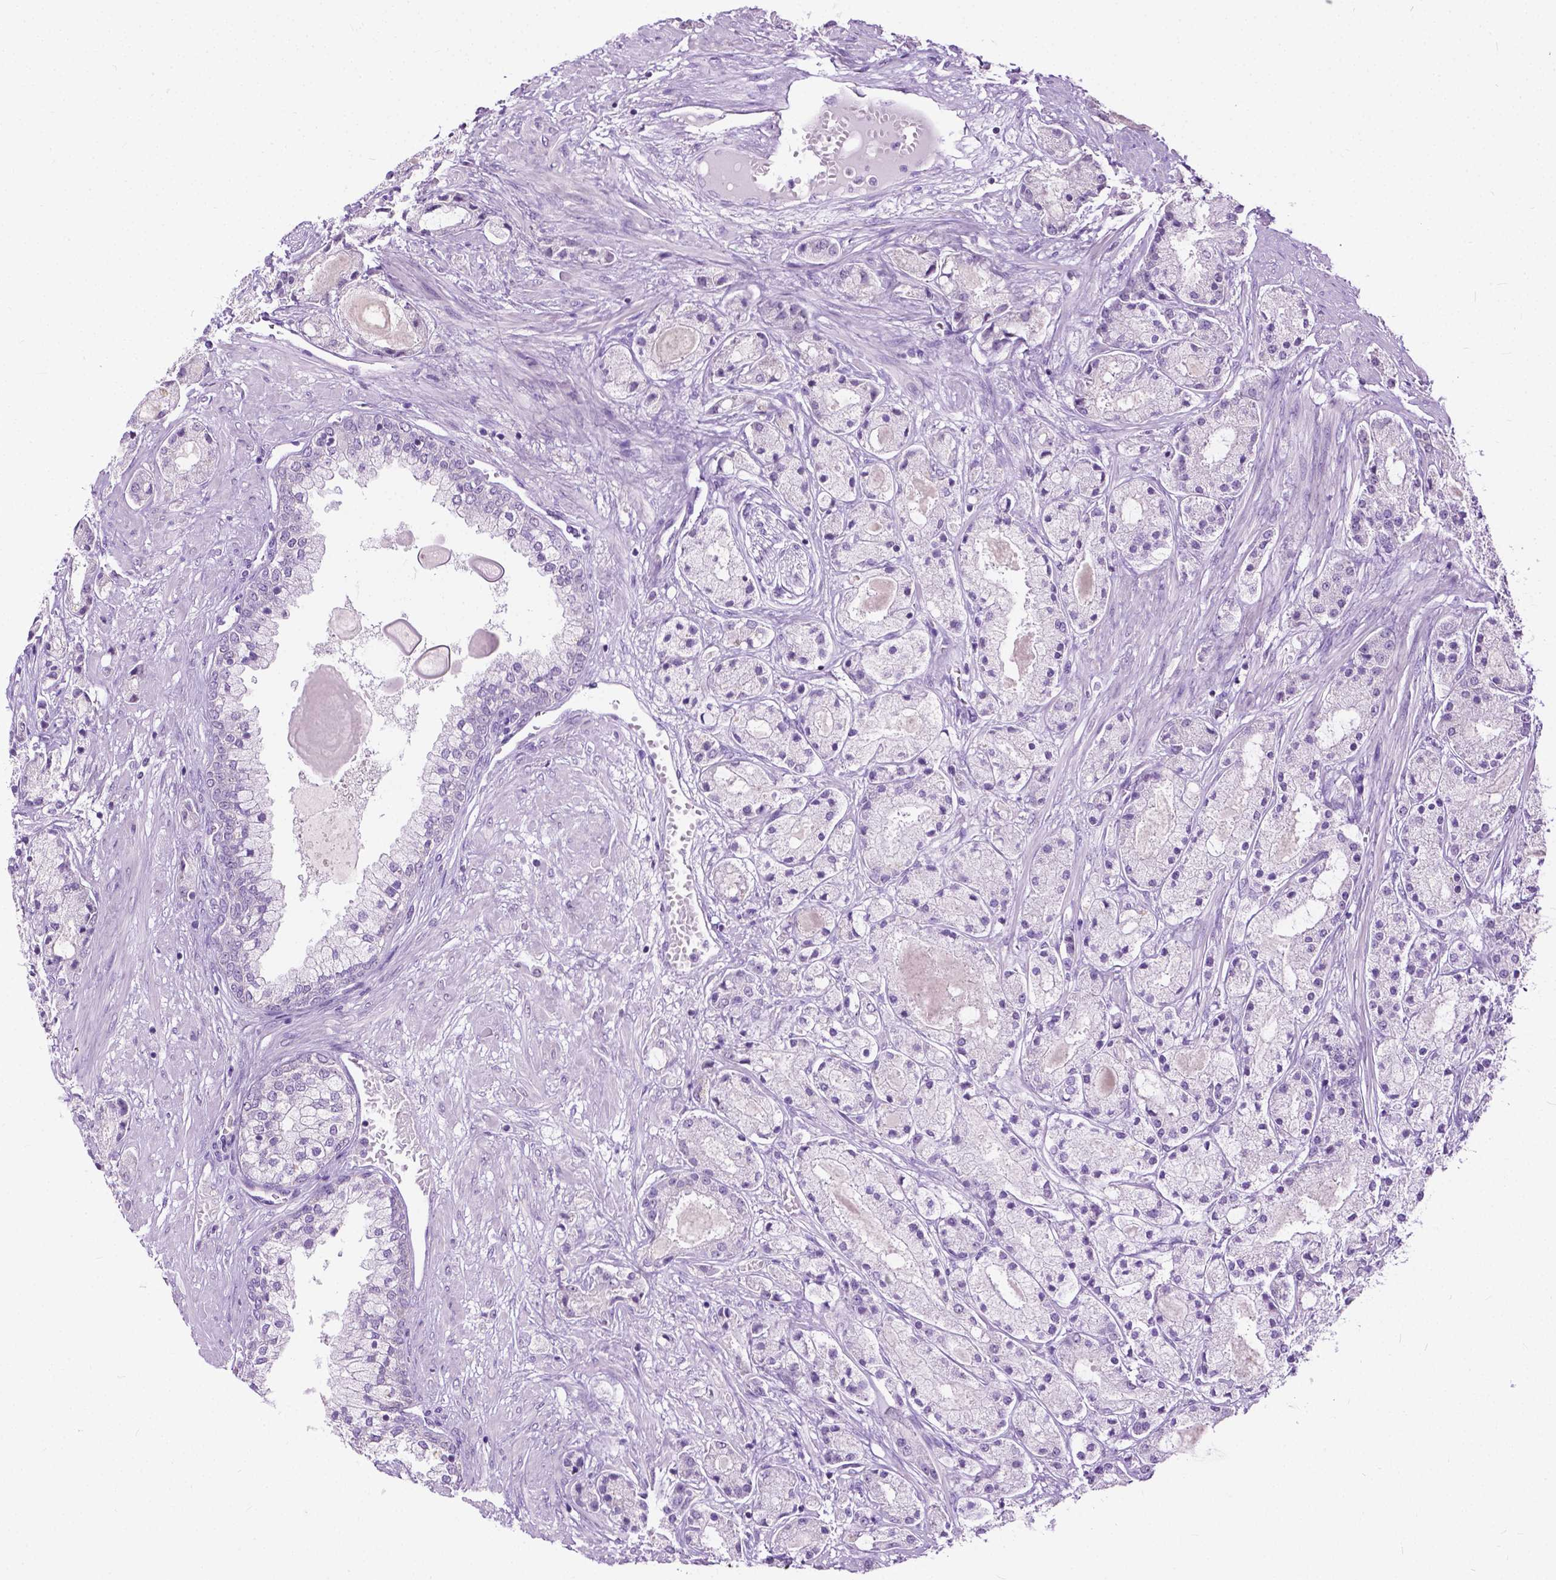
{"staining": {"intensity": "negative", "quantity": "none", "location": "none"}, "tissue": "prostate cancer", "cell_type": "Tumor cells", "image_type": "cancer", "snomed": [{"axis": "morphology", "description": "Adenocarcinoma, High grade"}, {"axis": "topography", "description": "Prostate"}], "caption": "Prostate cancer (adenocarcinoma (high-grade)) was stained to show a protein in brown. There is no significant expression in tumor cells.", "gene": "GPR37L1", "patient": {"sex": "male", "age": 67}}